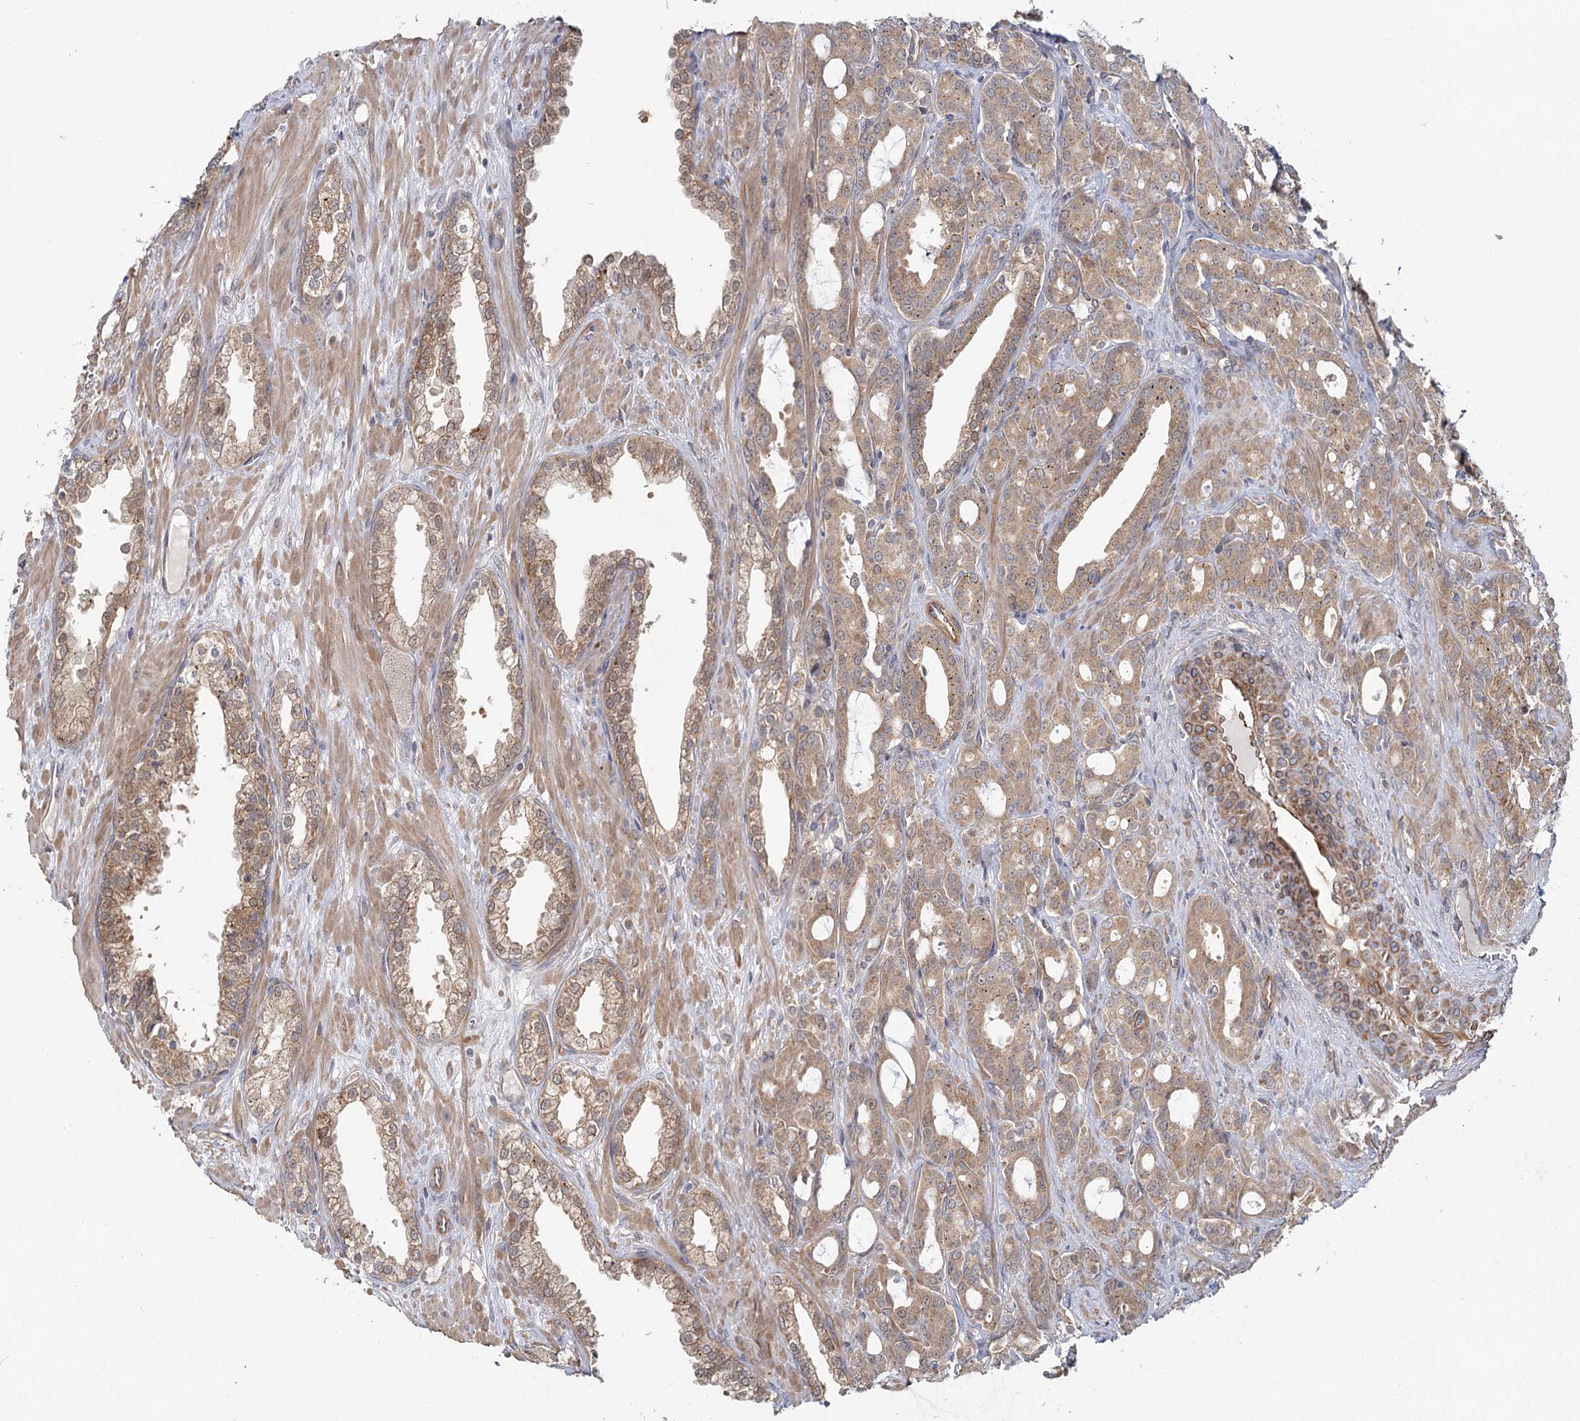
{"staining": {"intensity": "moderate", "quantity": ">75%", "location": "cytoplasmic/membranous"}, "tissue": "prostate cancer", "cell_type": "Tumor cells", "image_type": "cancer", "snomed": [{"axis": "morphology", "description": "Adenocarcinoma, High grade"}, {"axis": "topography", "description": "Prostate"}], "caption": "Immunohistochemistry (IHC) histopathology image of neoplastic tissue: human prostate cancer (high-grade adenocarcinoma) stained using immunohistochemistry (IHC) demonstrates medium levels of moderate protein expression localized specifically in the cytoplasmic/membranous of tumor cells, appearing as a cytoplasmic/membranous brown color.", "gene": "TBC1D9B", "patient": {"sex": "male", "age": 72}}